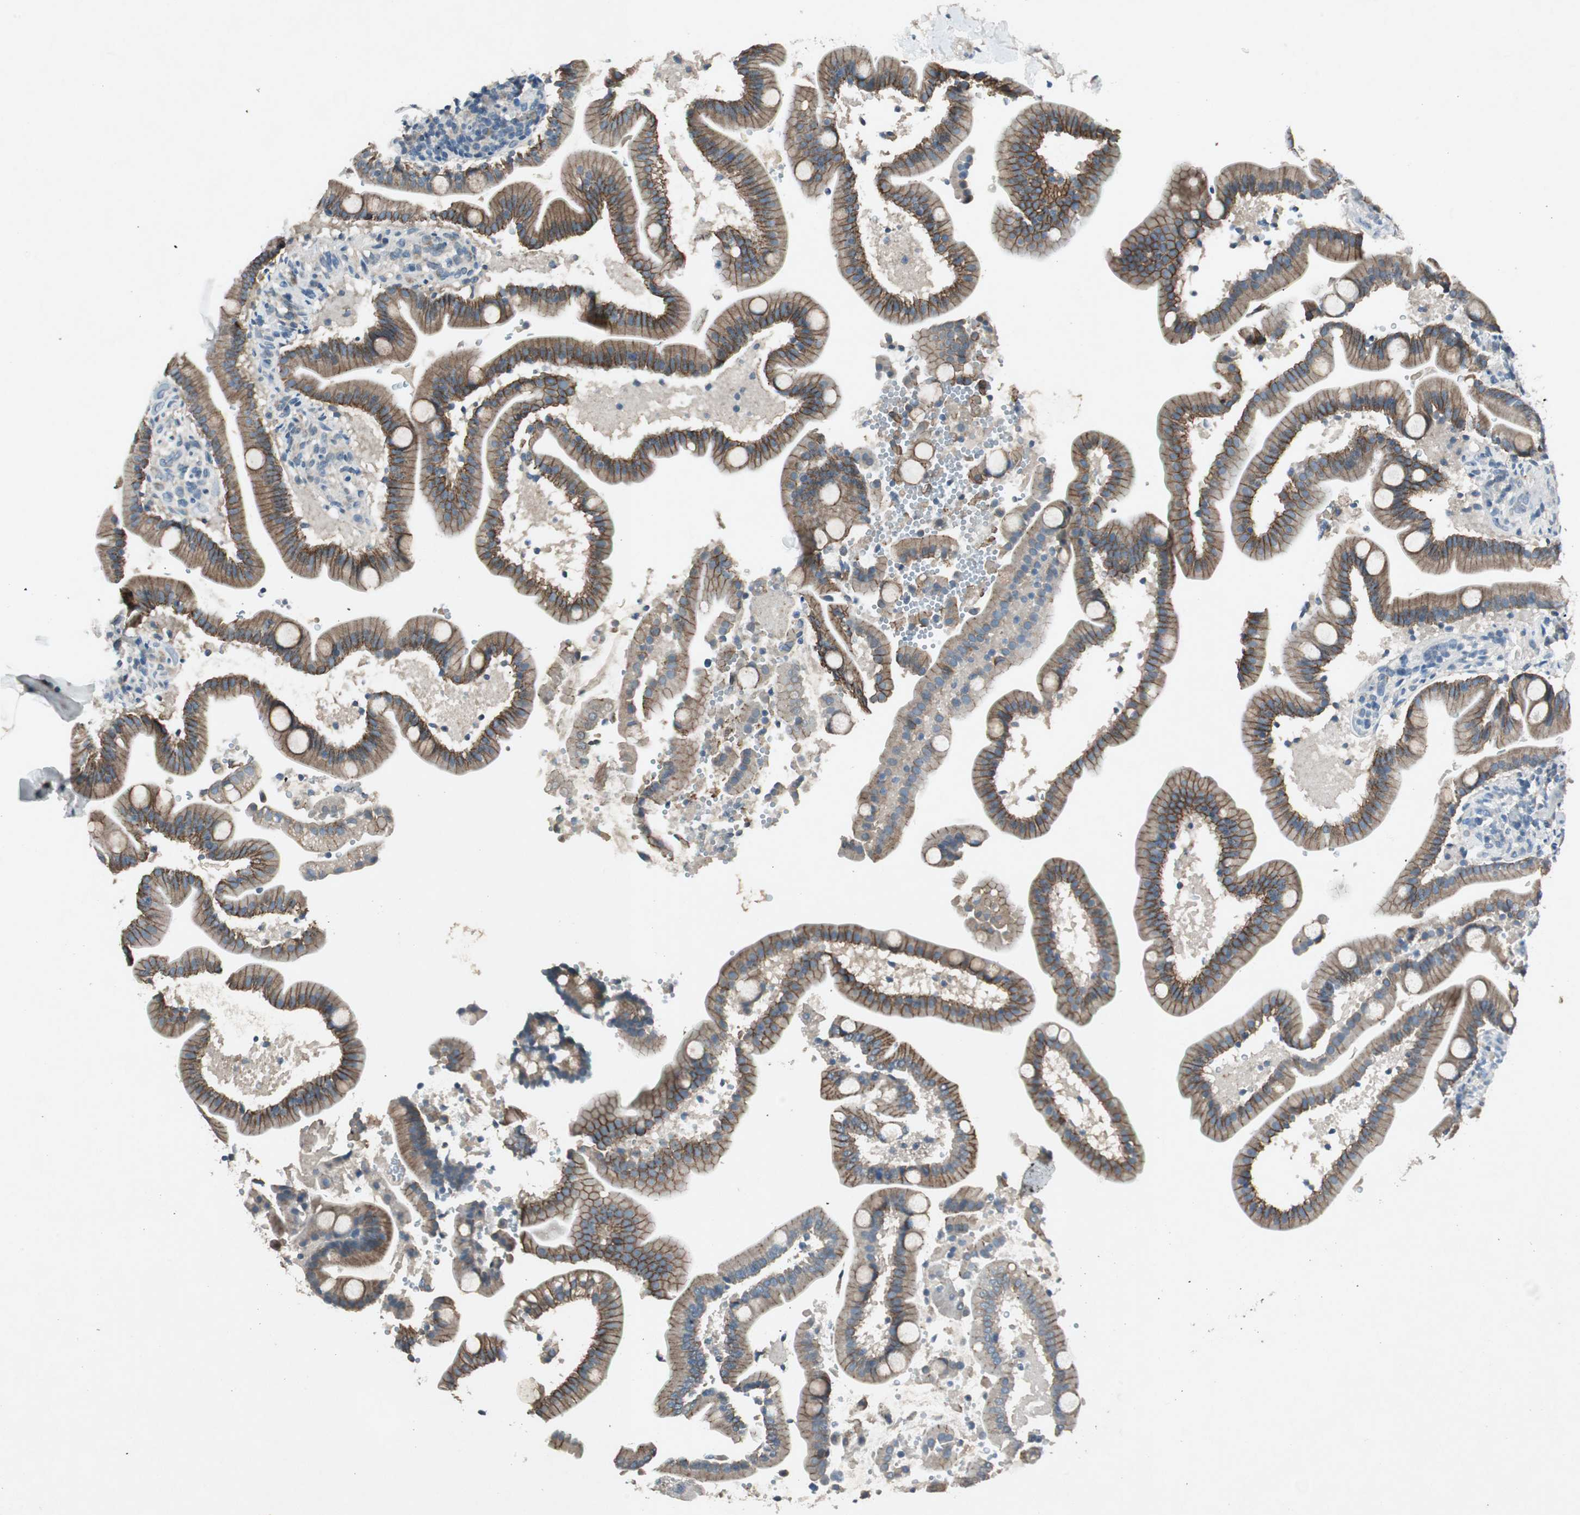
{"staining": {"intensity": "moderate", "quantity": ">75%", "location": "cytoplasmic/membranous"}, "tissue": "duodenum", "cell_type": "Glandular cells", "image_type": "normal", "snomed": [{"axis": "morphology", "description": "Normal tissue, NOS"}, {"axis": "topography", "description": "Duodenum"}], "caption": "IHC photomicrograph of unremarkable human duodenum stained for a protein (brown), which shows medium levels of moderate cytoplasmic/membranous staining in approximately >75% of glandular cells.", "gene": "NKAIN1", "patient": {"sex": "male", "age": 54}}